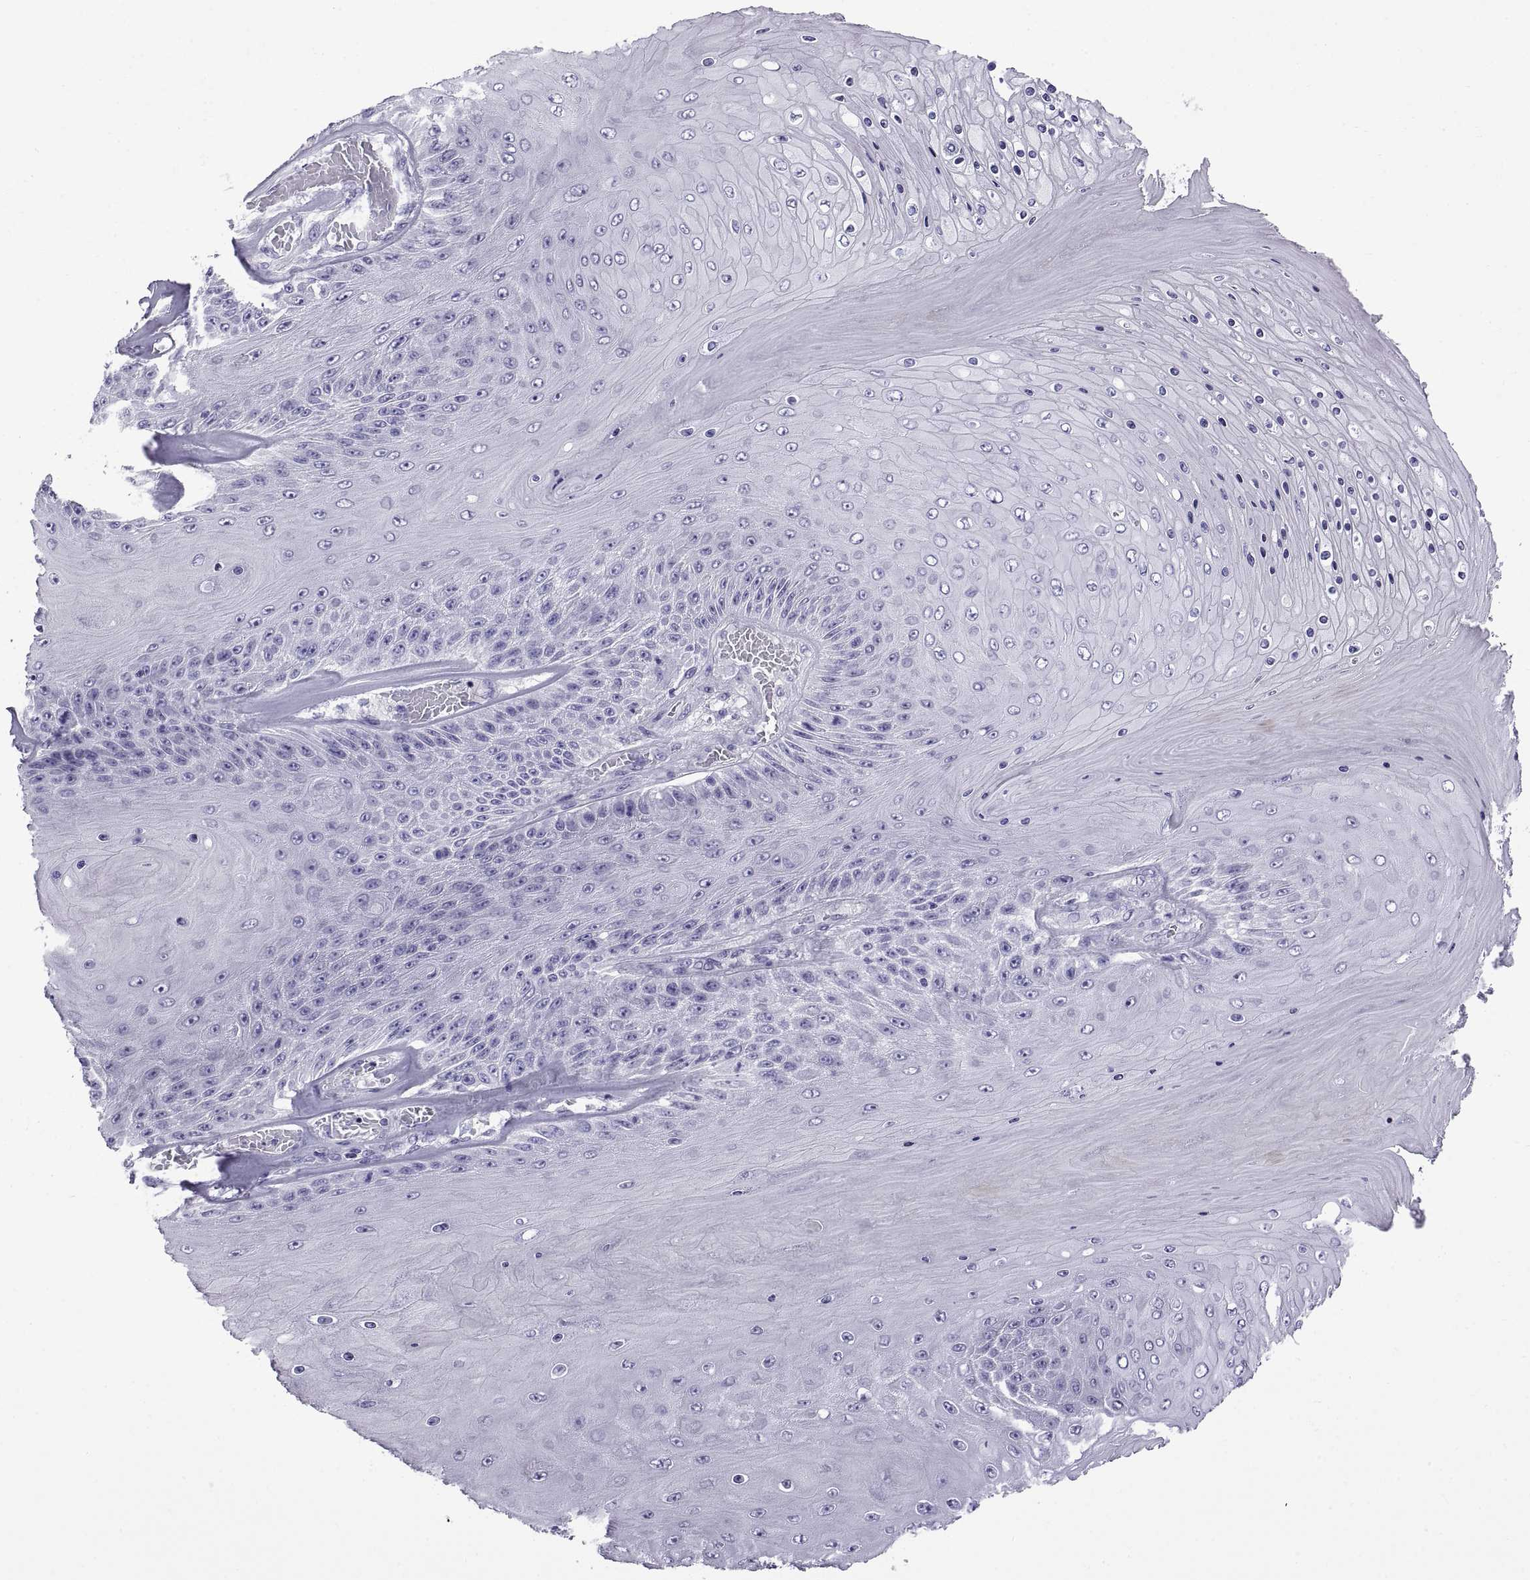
{"staining": {"intensity": "negative", "quantity": "none", "location": "none"}, "tissue": "skin cancer", "cell_type": "Tumor cells", "image_type": "cancer", "snomed": [{"axis": "morphology", "description": "Squamous cell carcinoma, NOS"}, {"axis": "topography", "description": "Skin"}], "caption": "Immunohistochemistry (IHC) photomicrograph of neoplastic tissue: skin squamous cell carcinoma stained with DAB (3,3'-diaminobenzidine) shows no significant protein positivity in tumor cells.", "gene": "SPDYE1", "patient": {"sex": "male", "age": 62}}